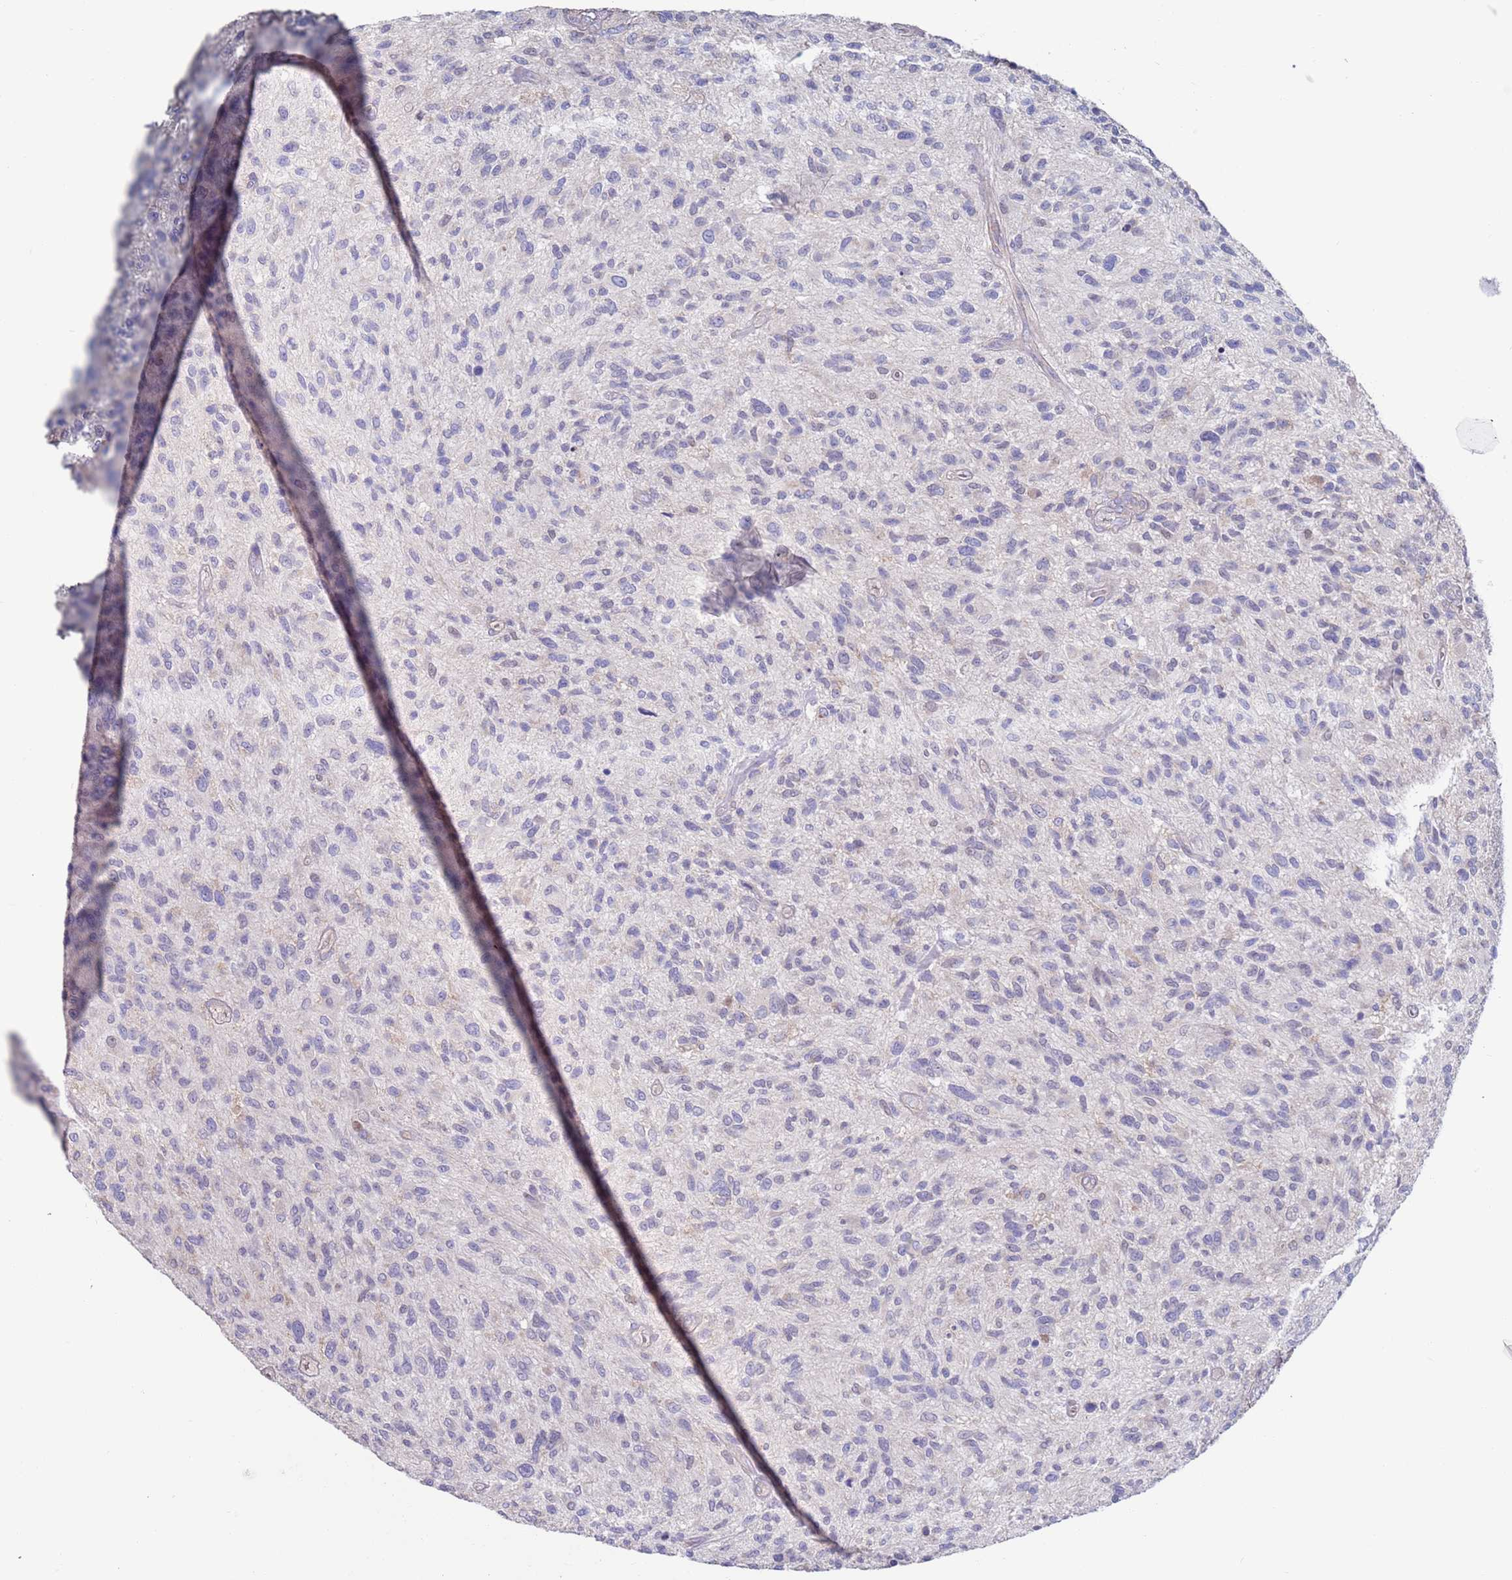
{"staining": {"intensity": "negative", "quantity": "none", "location": "none"}, "tissue": "glioma", "cell_type": "Tumor cells", "image_type": "cancer", "snomed": [{"axis": "morphology", "description": "Glioma, malignant, High grade"}, {"axis": "topography", "description": "Brain"}], "caption": "Immunohistochemistry of human glioma shows no positivity in tumor cells.", "gene": "KRTCAP3", "patient": {"sex": "male", "age": 47}}